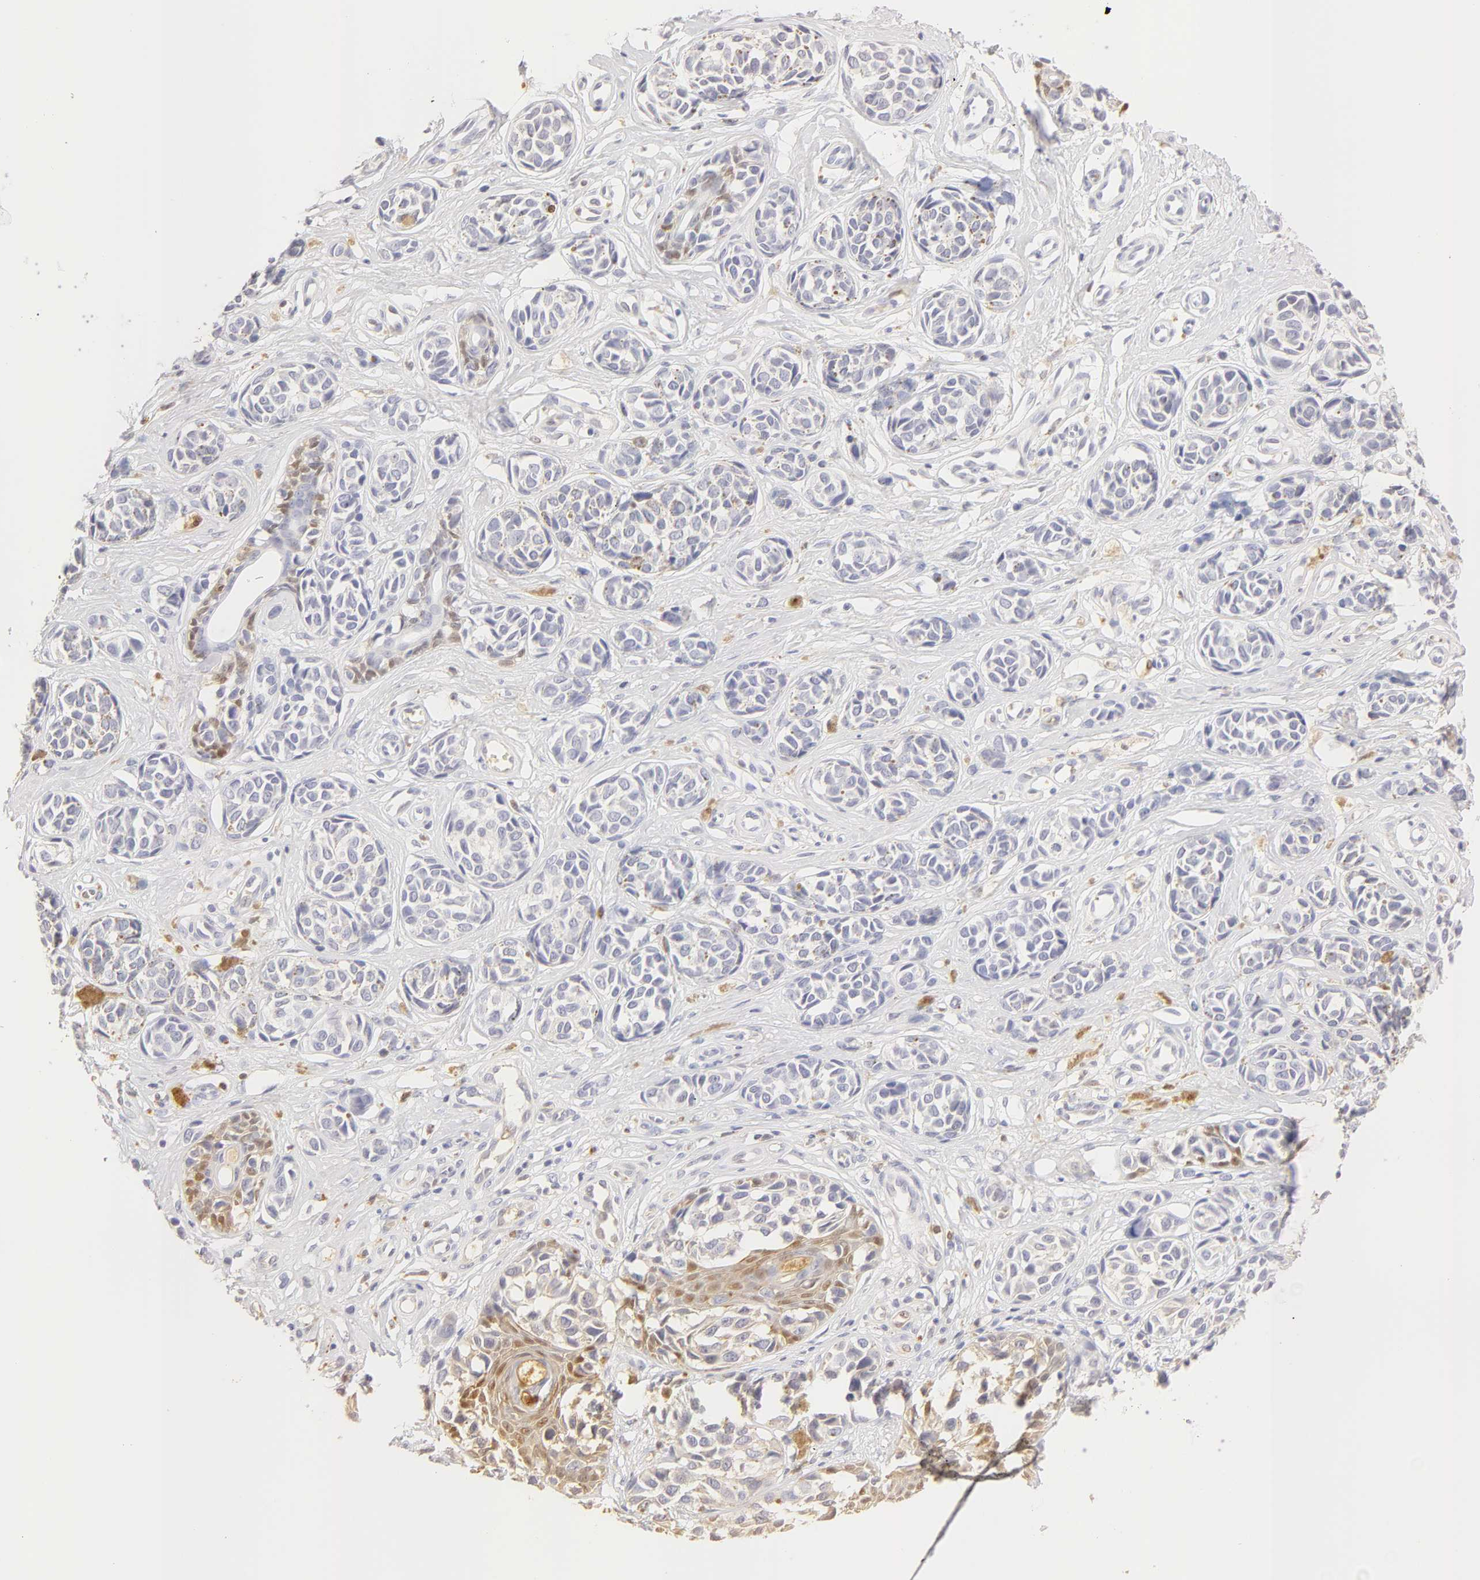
{"staining": {"intensity": "negative", "quantity": "none", "location": "none"}, "tissue": "melanoma", "cell_type": "Tumor cells", "image_type": "cancer", "snomed": [{"axis": "morphology", "description": "Malignant melanoma, NOS"}, {"axis": "topography", "description": "Skin"}], "caption": "DAB immunohistochemical staining of malignant melanoma demonstrates no significant staining in tumor cells. Nuclei are stained in blue.", "gene": "CA2", "patient": {"sex": "male", "age": 79}}